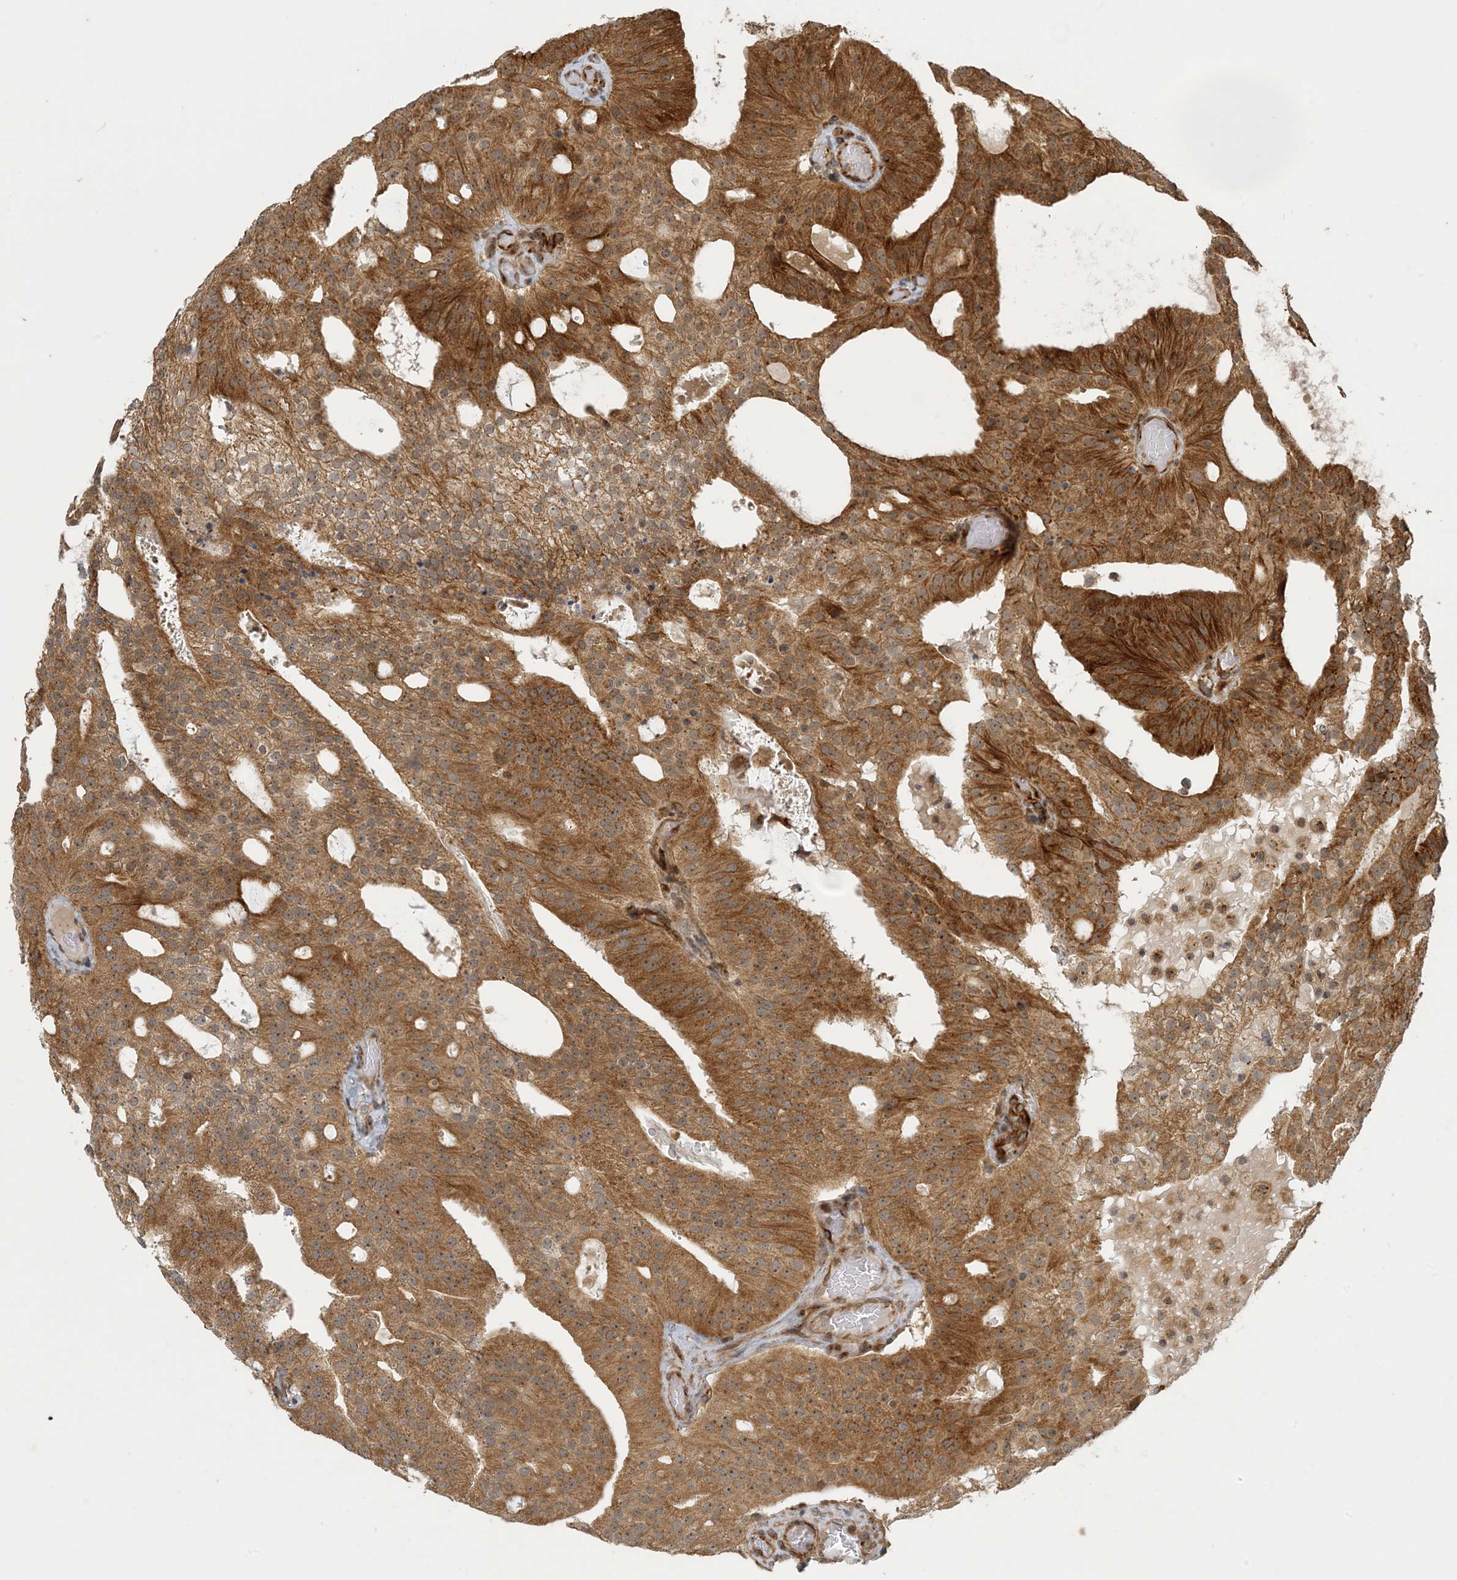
{"staining": {"intensity": "strong", "quantity": ">75%", "location": "cytoplasmic/membranous,nuclear"}, "tissue": "prostate cancer", "cell_type": "Tumor cells", "image_type": "cancer", "snomed": [{"axis": "morphology", "description": "Adenocarcinoma, Medium grade"}, {"axis": "topography", "description": "Prostate"}], "caption": "Adenocarcinoma (medium-grade) (prostate) stained with a protein marker reveals strong staining in tumor cells.", "gene": "ZBTB3", "patient": {"sex": "male", "age": 88}}